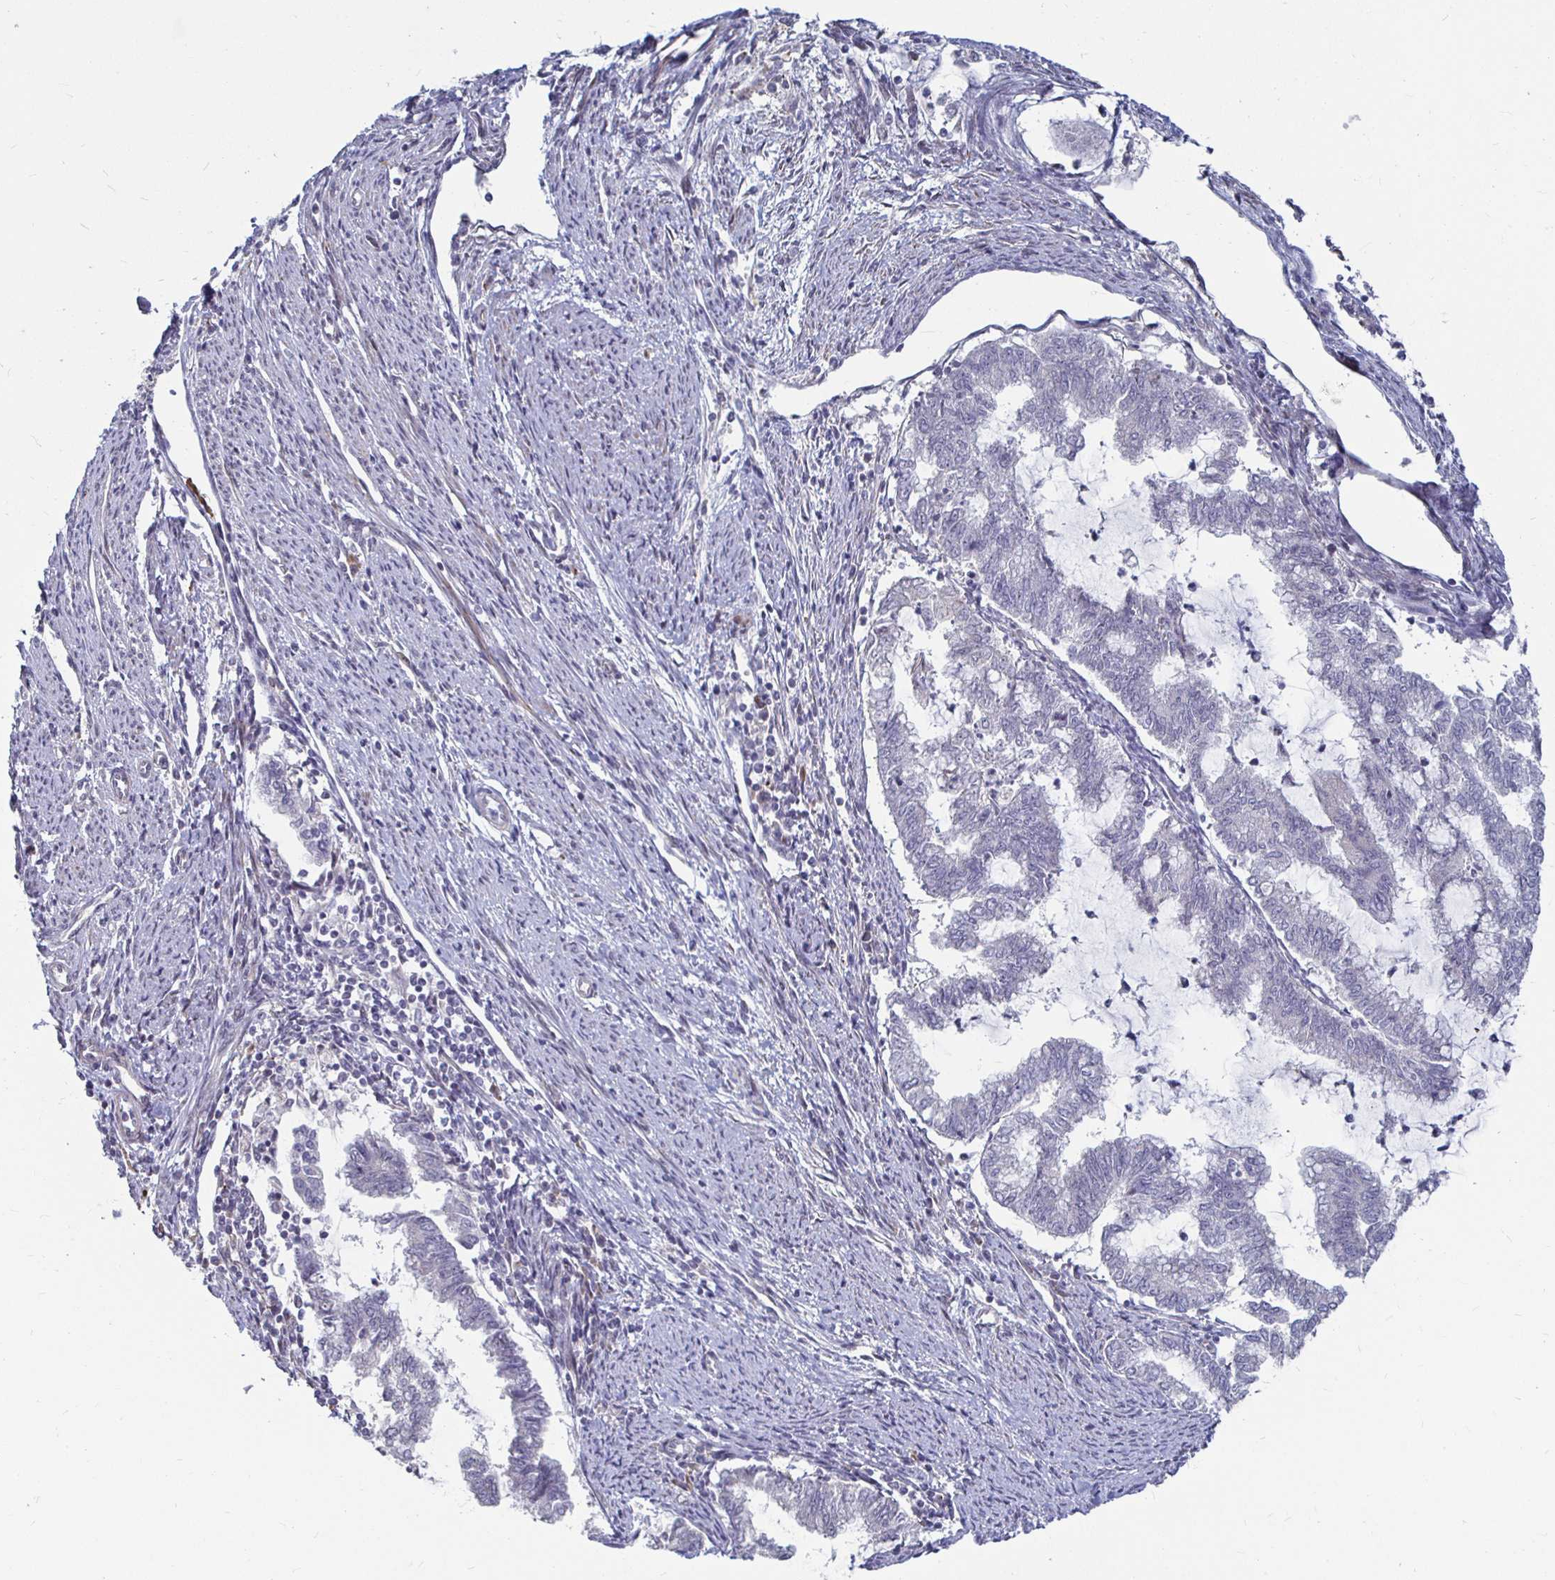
{"staining": {"intensity": "negative", "quantity": "none", "location": "none"}, "tissue": "endometrial cancer", "cell_type": "Tumor cells", "image_type": "cancer", "snomed": [{"axis": "morphology", "description": "Adenocarcinoma, NOS"}, {"axis": "topography", "description": "Endometrium"}], "caption": "This is a histopathology image of IHC staining of endometrial adenocarcinoma, which shows no positivity in tumor cells. Nuclei are stained in blue.", "gene": "CAPN11", "patient": {"sex": "female", "age": 79}}